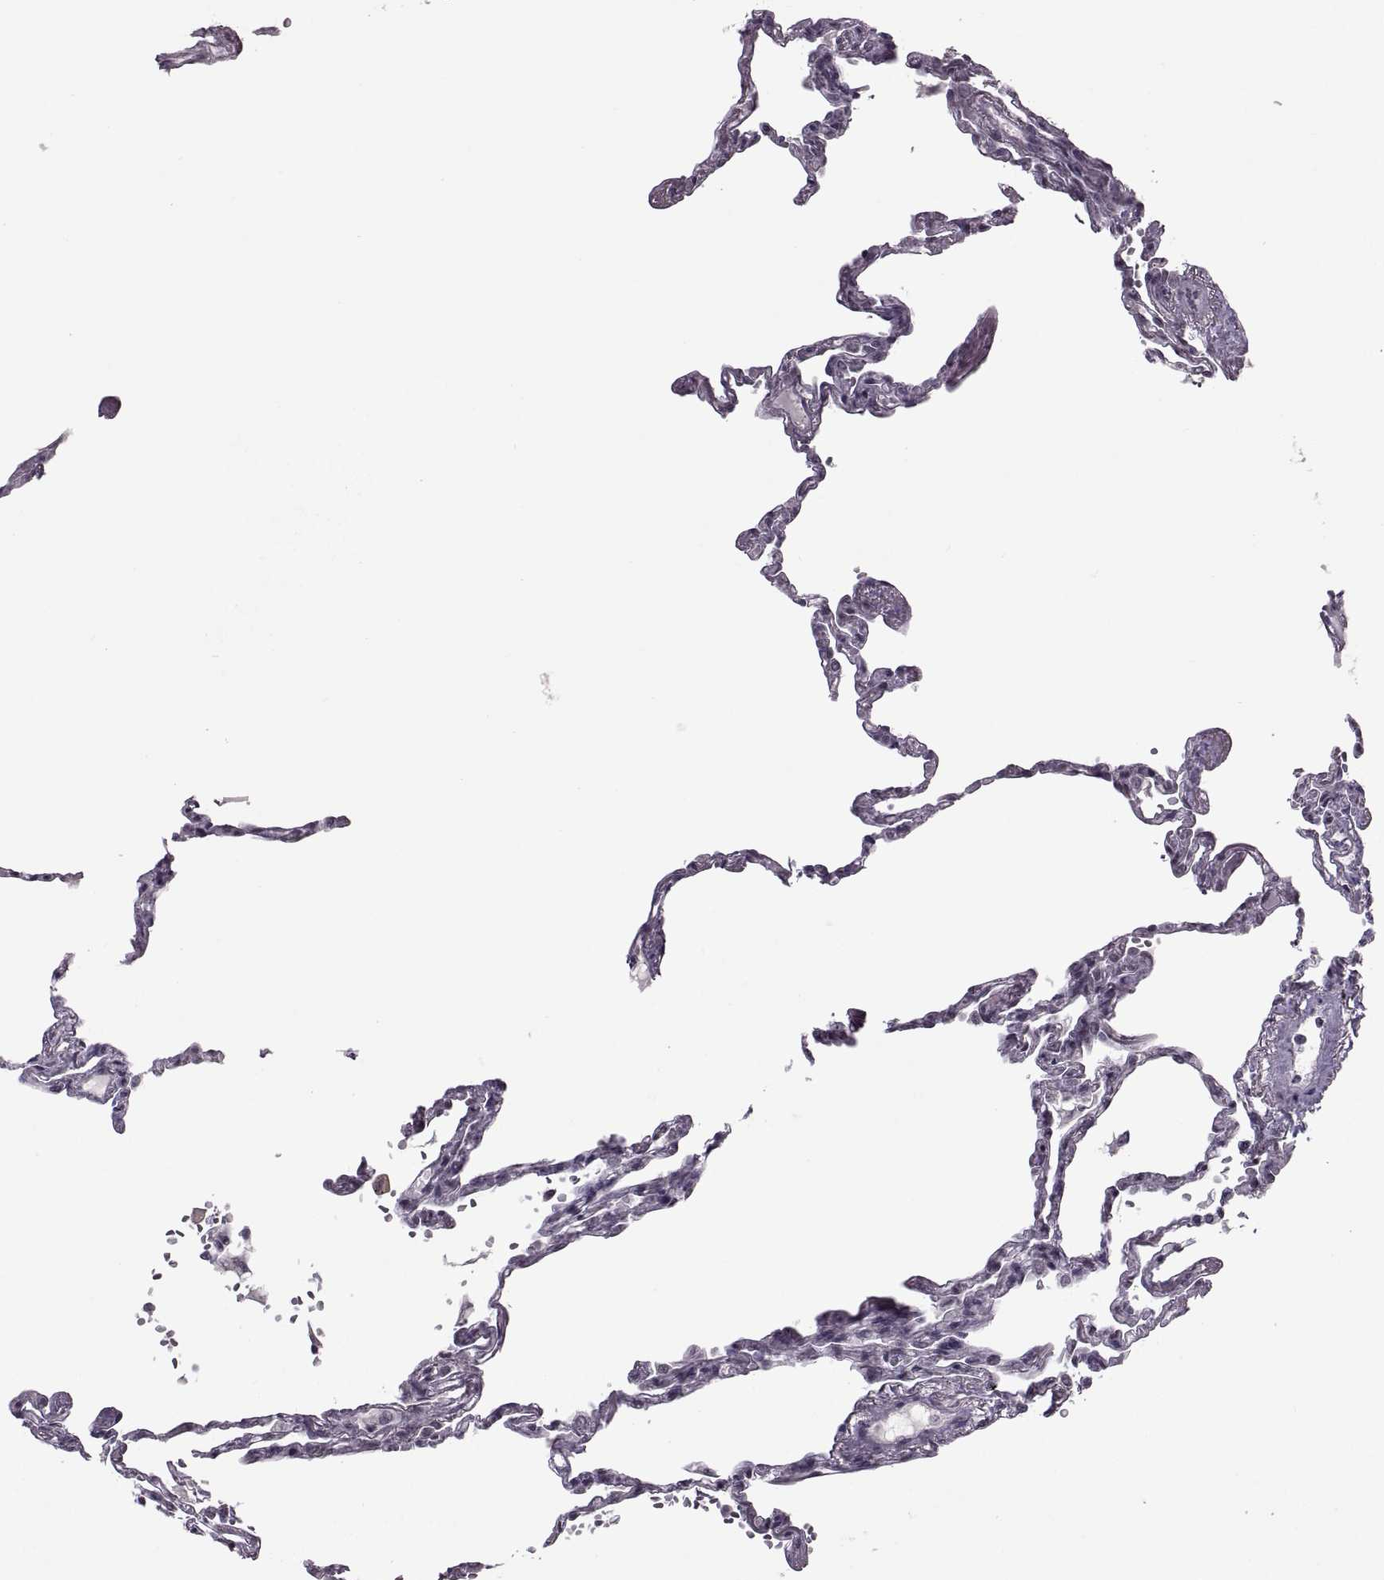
{"staining": {"intensity": "negative", "quantity": "none", "location": "none"}, "tissue": "lung", "cell_type": "Alveolar cells", "image_type": "normal", "snomed": [{"axis": "morphology", "description": "Normal tissue, NOS"}, {"axis": "topography", "description": "Lung"}], "caption": "IHC of normal lung demonstrates no positivity in alveolar cells.", "gene": "OTP", "patient": {"sex": "male", "age": 78}}